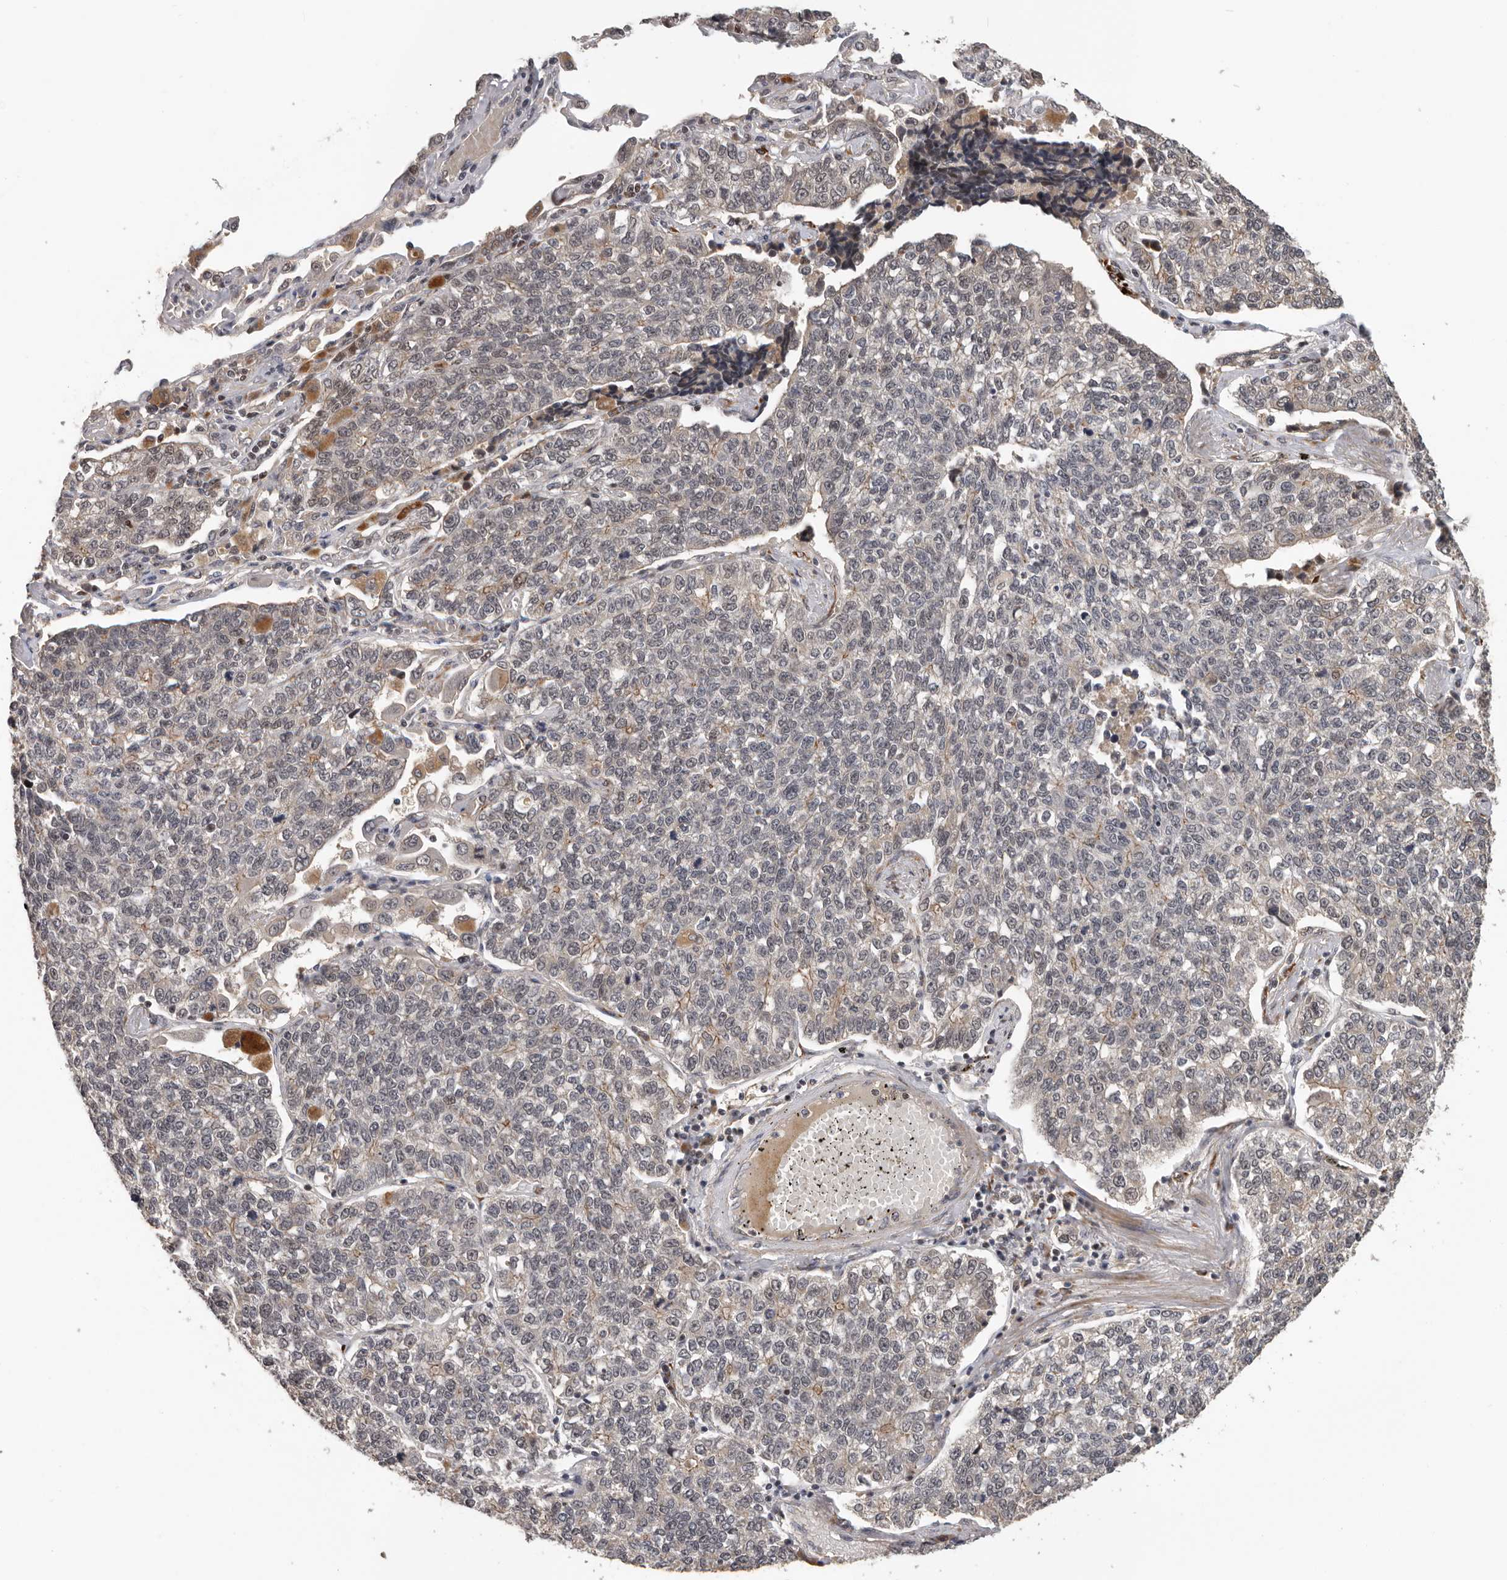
{"staining": {"intensity": "weak", "quantity": "<25%", "location": "nuclear"}, "tissue": "lung cancer", "cell_type": "Tumor cells", "image_type": "cancer", "snomed": [{"axis": "morphology", "description": "Adenocarcinoma, NOS"}, {"axis": "topography", "description": "Lung"}], "caption": "This is an immunohistochemistry (IHC) image of lung adenocarcinoma. There is no expression in tumor cells.", "gene": "HENMT1", "patient": {"sex": "male", "age": 49}}